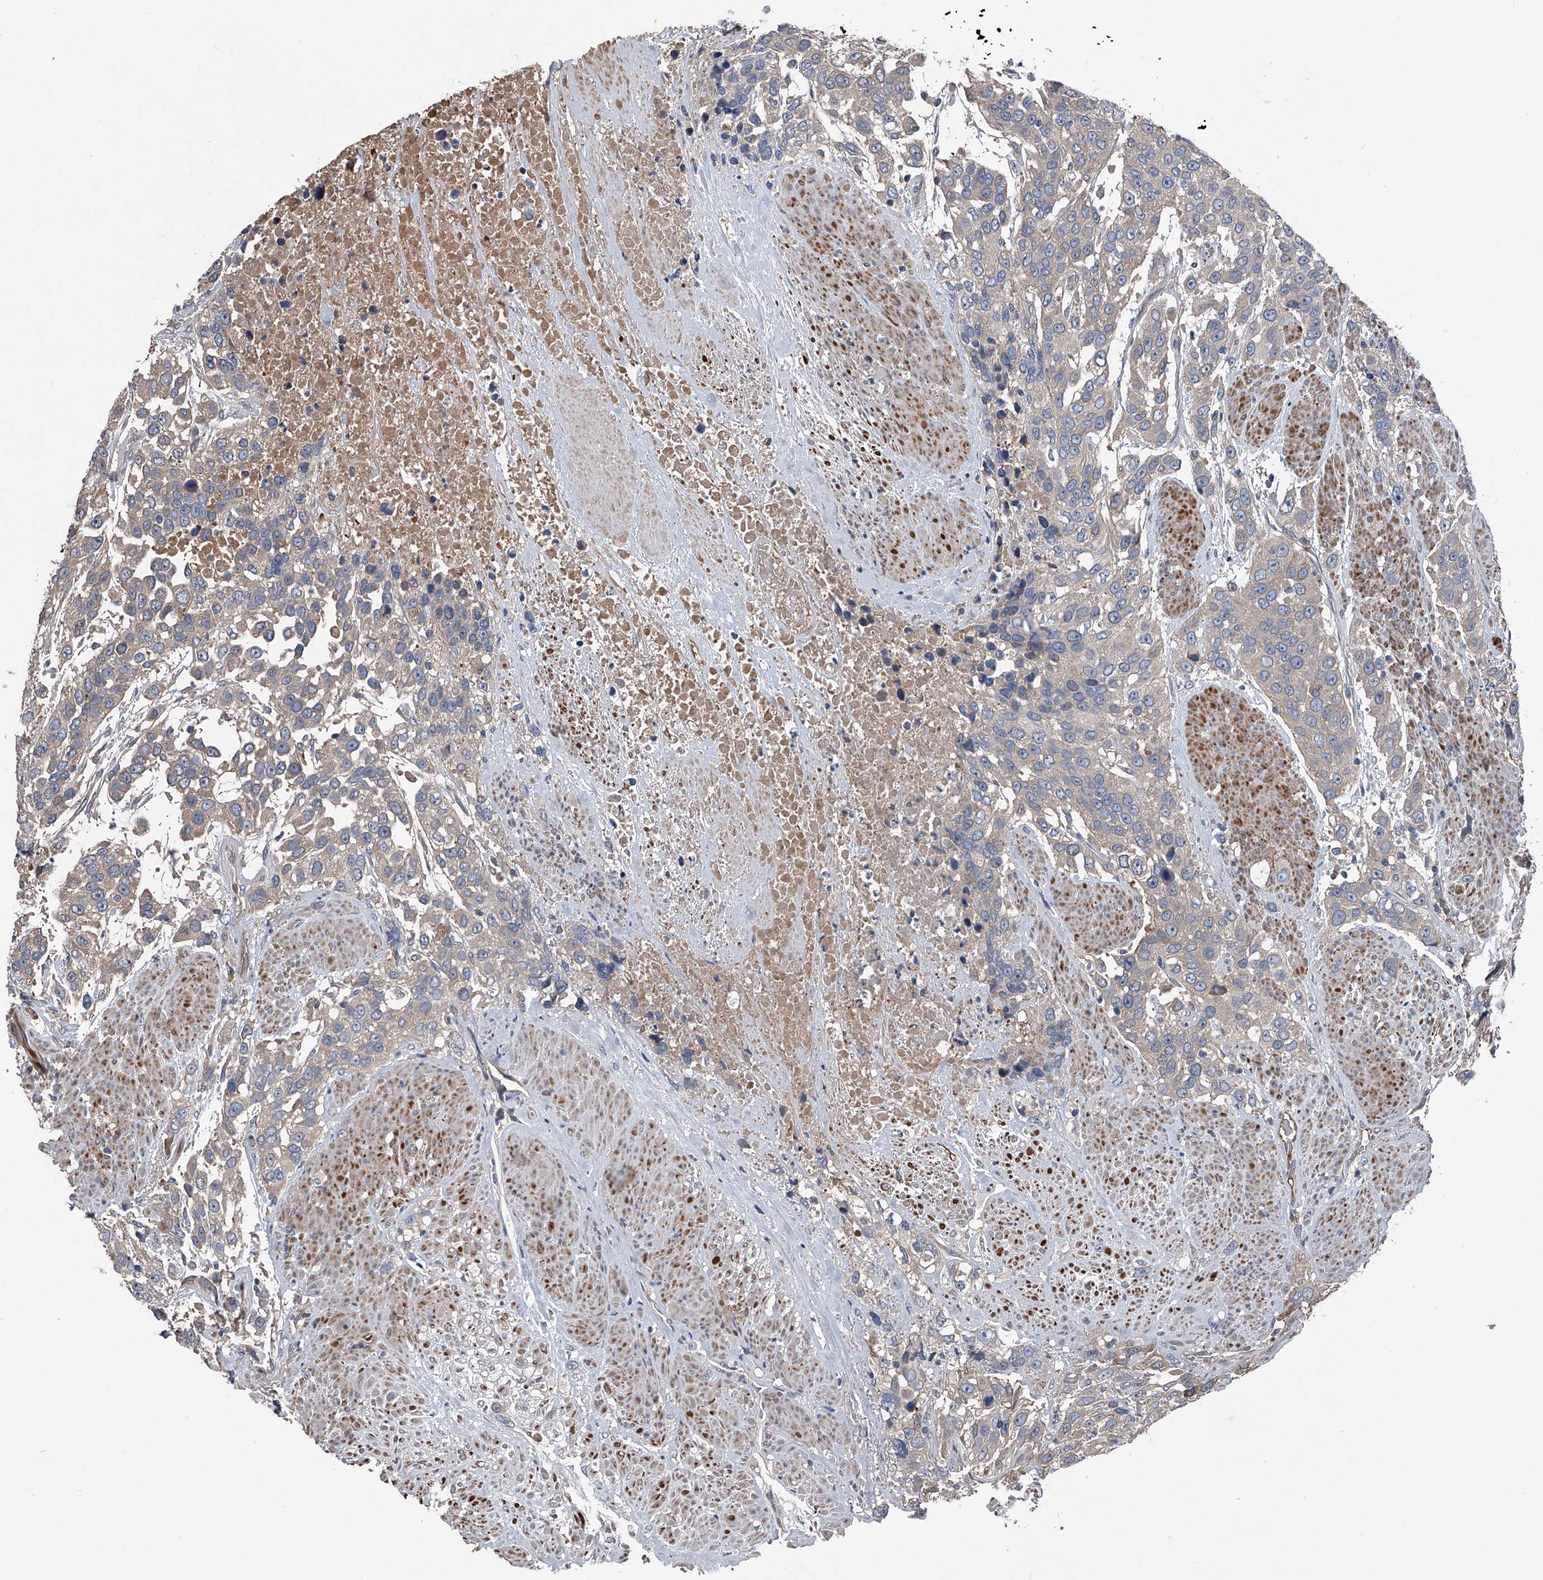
{"staining": {"intensity": "negative", "quantity": "none", "location": "none"}, "tissue": "urothelial cancer", "cell_type": "Tumor cells", "image_type": "cancer", "snomed": [{"axis": "morphology", "description": "Urothelial carcinoma, High grade"}, {"axis": "topography", "description": "Urinary bladder"}], "caption": "Tumor cells show no significant positivity in urothelial cancer.", "gene": "KIF13A", "patient": {"sex": "female", "age": 80}}